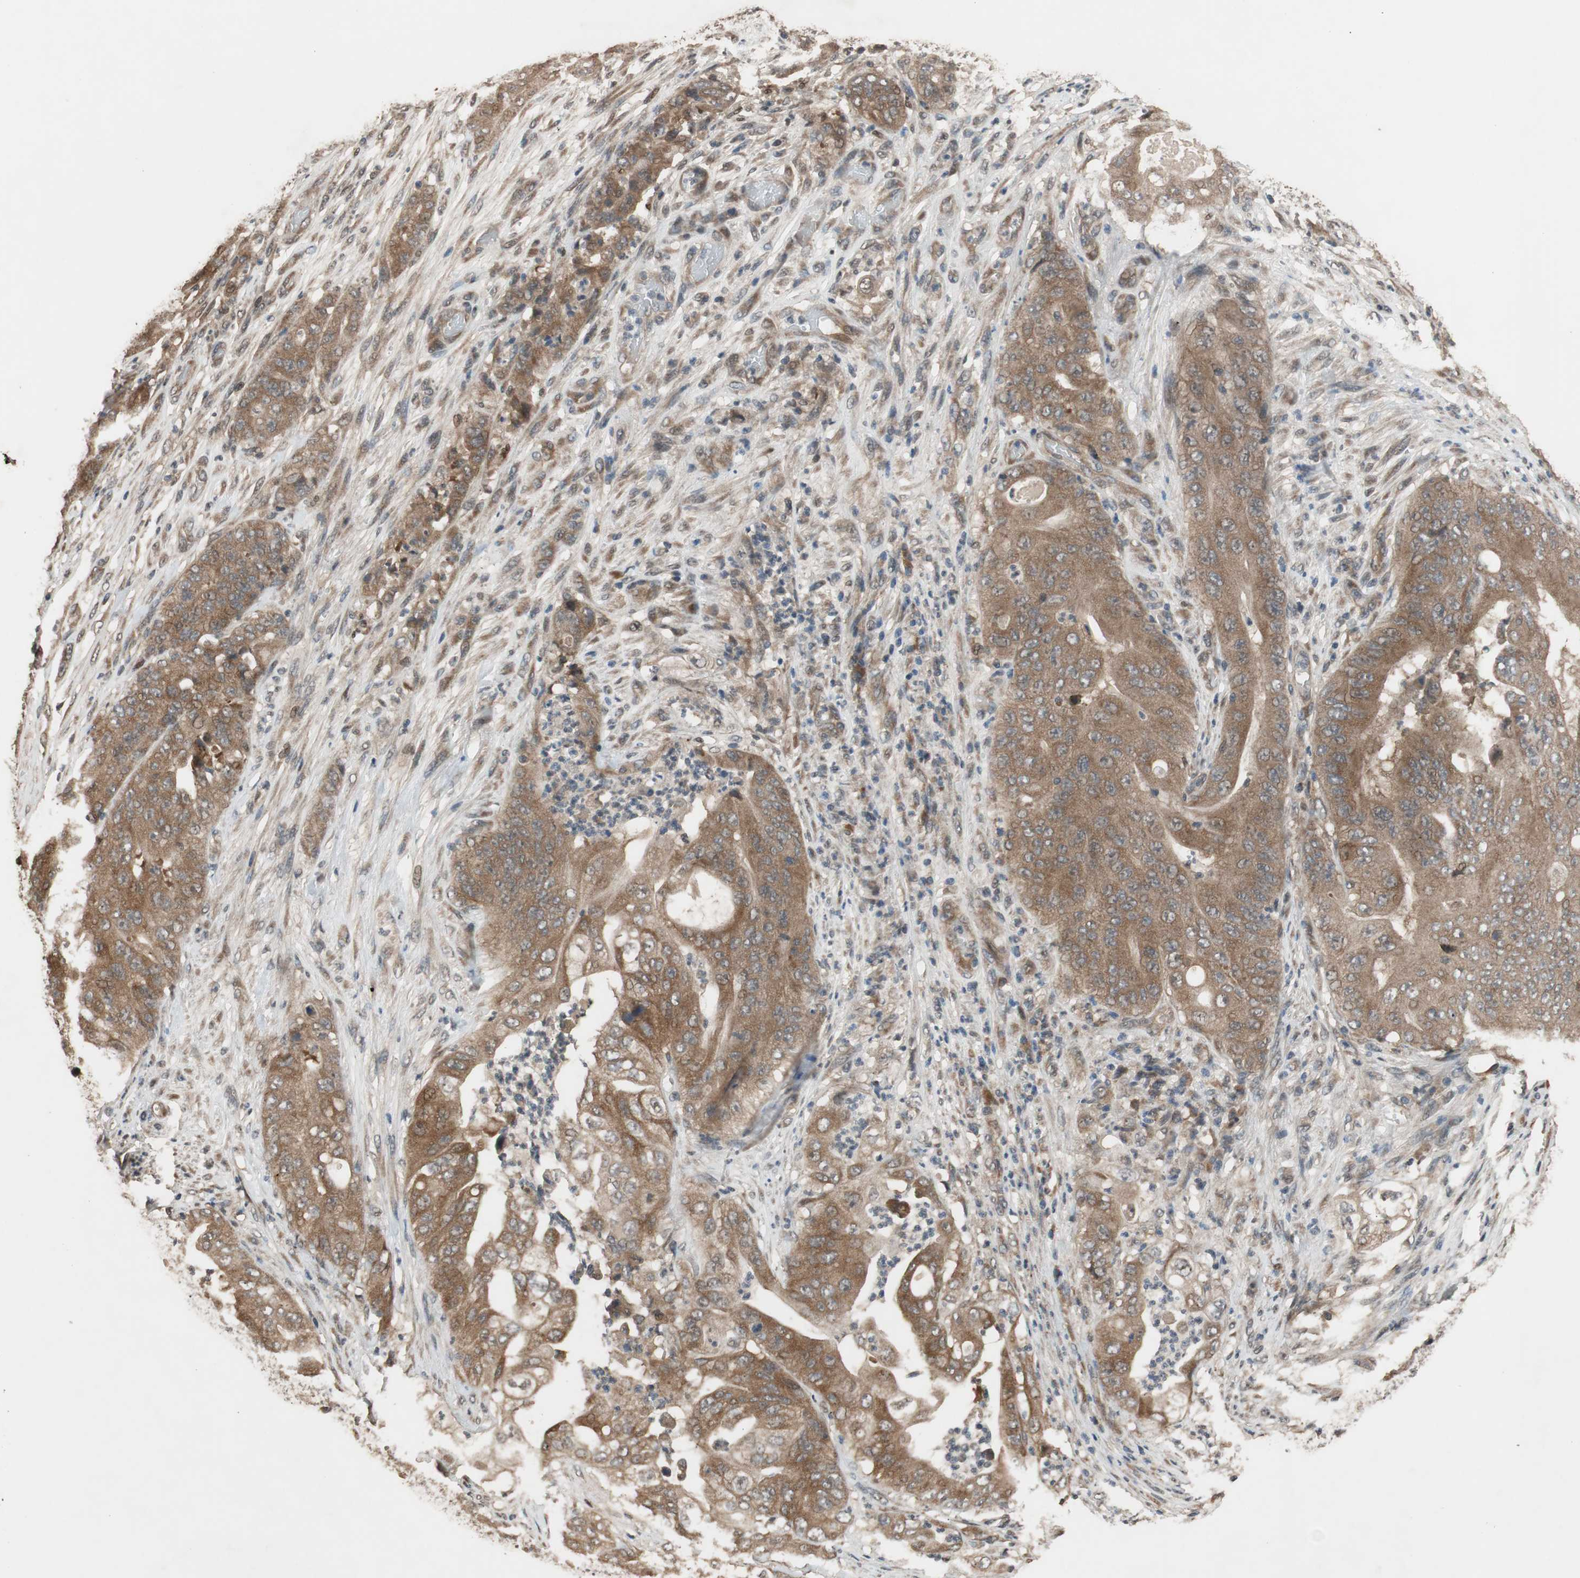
{"staining": {"intensity": "moderate", "quantity": ">75%", "location": "cytoplasmic/membranous"}, "tissue": "stomach cancer", "cell_type": "Tumor cells", "image_type": "cancer", "snomed": [{"axis": "morphology", "description": "Adenocarcinoma, NOS"}, {"axis": "topography", "description": "Stomach"}], "caption": "The photomicrograph displays a brown stain indicating the presence of a protein in the cytoplasmic/membranous of tumor cells in stomach adenocarcinoma. Nuclei are stained in blue.", "gene": "TMEM230", "patient": {"sex": "female", "age": 73}}